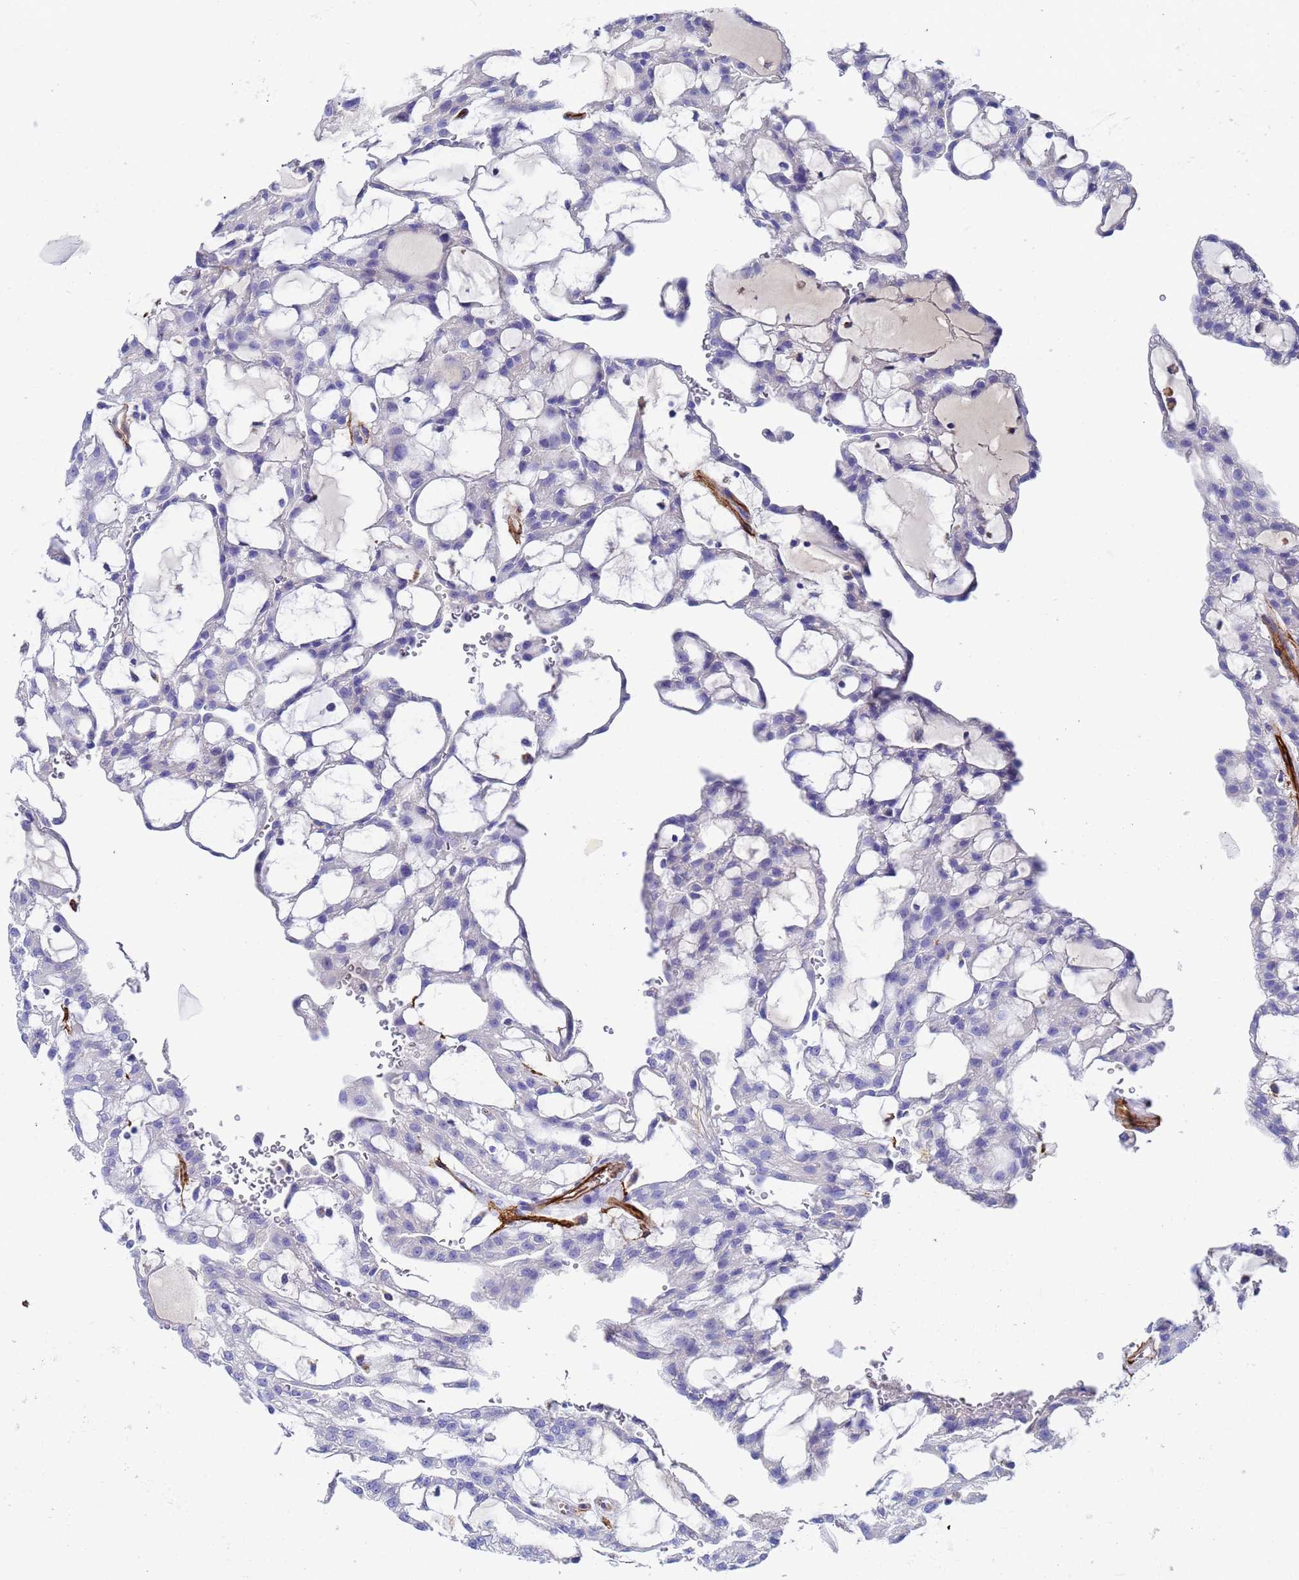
{"staining": {"intensity": "negative", "quantity": "none", "location": "none"}, "tissue": "renal cancer", "cell_type": "Tumor cells", "image_type": "cancer", "snomed": [{"axis": "morphology", "description": "Adenocarcinoma, NOS"}, {"axis": "topography", "description": "Kidney"}], "caption": "The immunohistochemistry (IHC) image has no significant expression in tumor cells of adenocarcinoma (renal) tissue. Brightfield microscopy of immunohistochemistry stained with DAB (3,3'-diaminobenzidine) (brown) and hematoxylin (blue), captured at high magnification.", "gene": "ADIPOQ", "patient": {"sex": "male", "age": 63}}